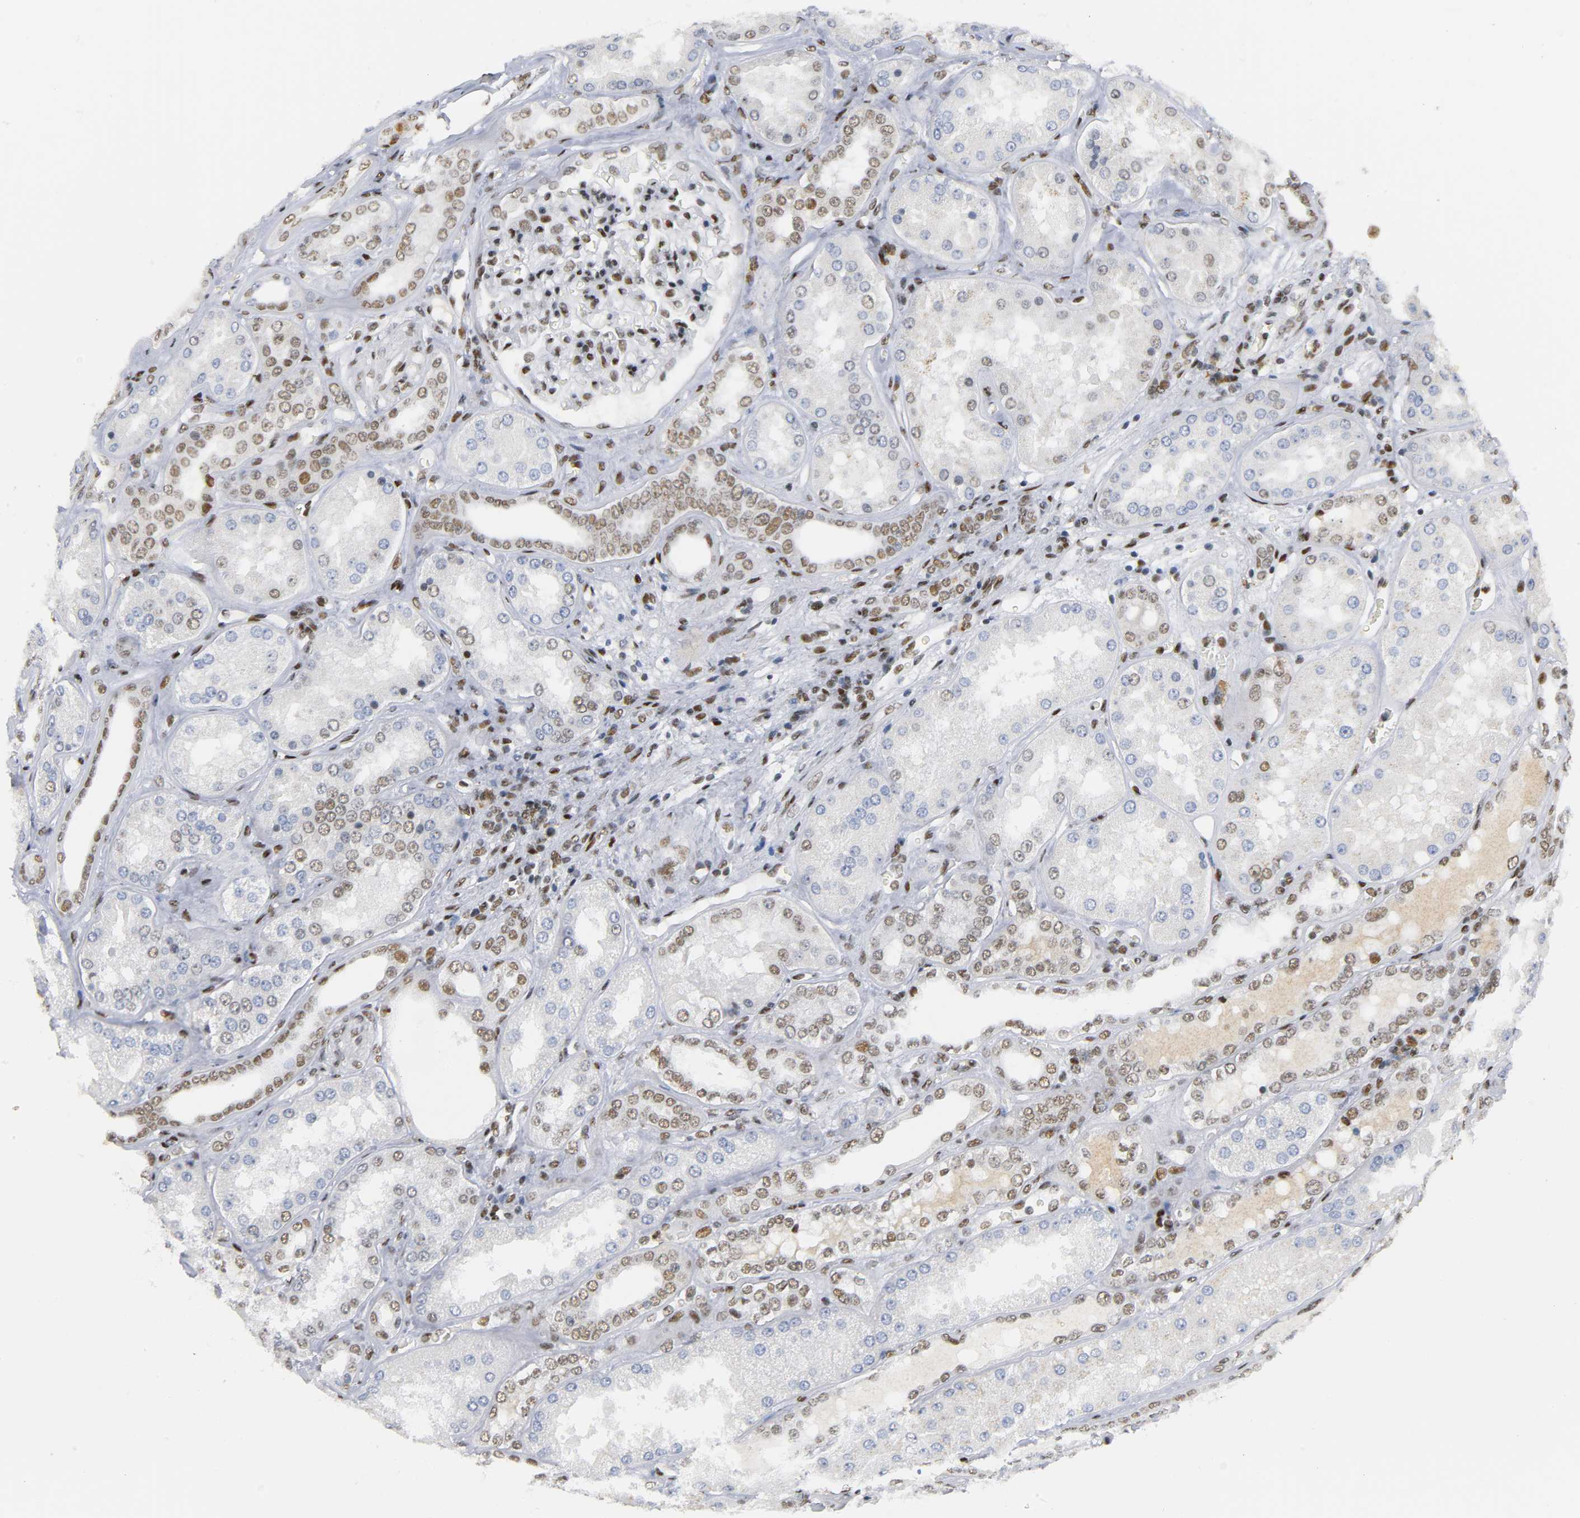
{"staining": {"intensity": "moderate", "quantity": ">75%", "location": "nuclear"}, "tissue": "kidney", "cell_type": "Cells in glomeruli", "image_type": "normal", "snomed": [{"axis": "morphology", "description": "Normal tissue, NOS"}, {"axis": "topography", "description": "Kidney"}], "caption": "Immunohistochemical staining of unremarkable human kidney shows medium levels of moderate nuclear staining in approximately >75% of cells in glomeruli. (DAB (3,3'-diaminobenzidine) IHC, brown staining for protein, blue staining for nuclei).", "gene": "CREBBP", "patient": {"sex": "female", "age": 56}}